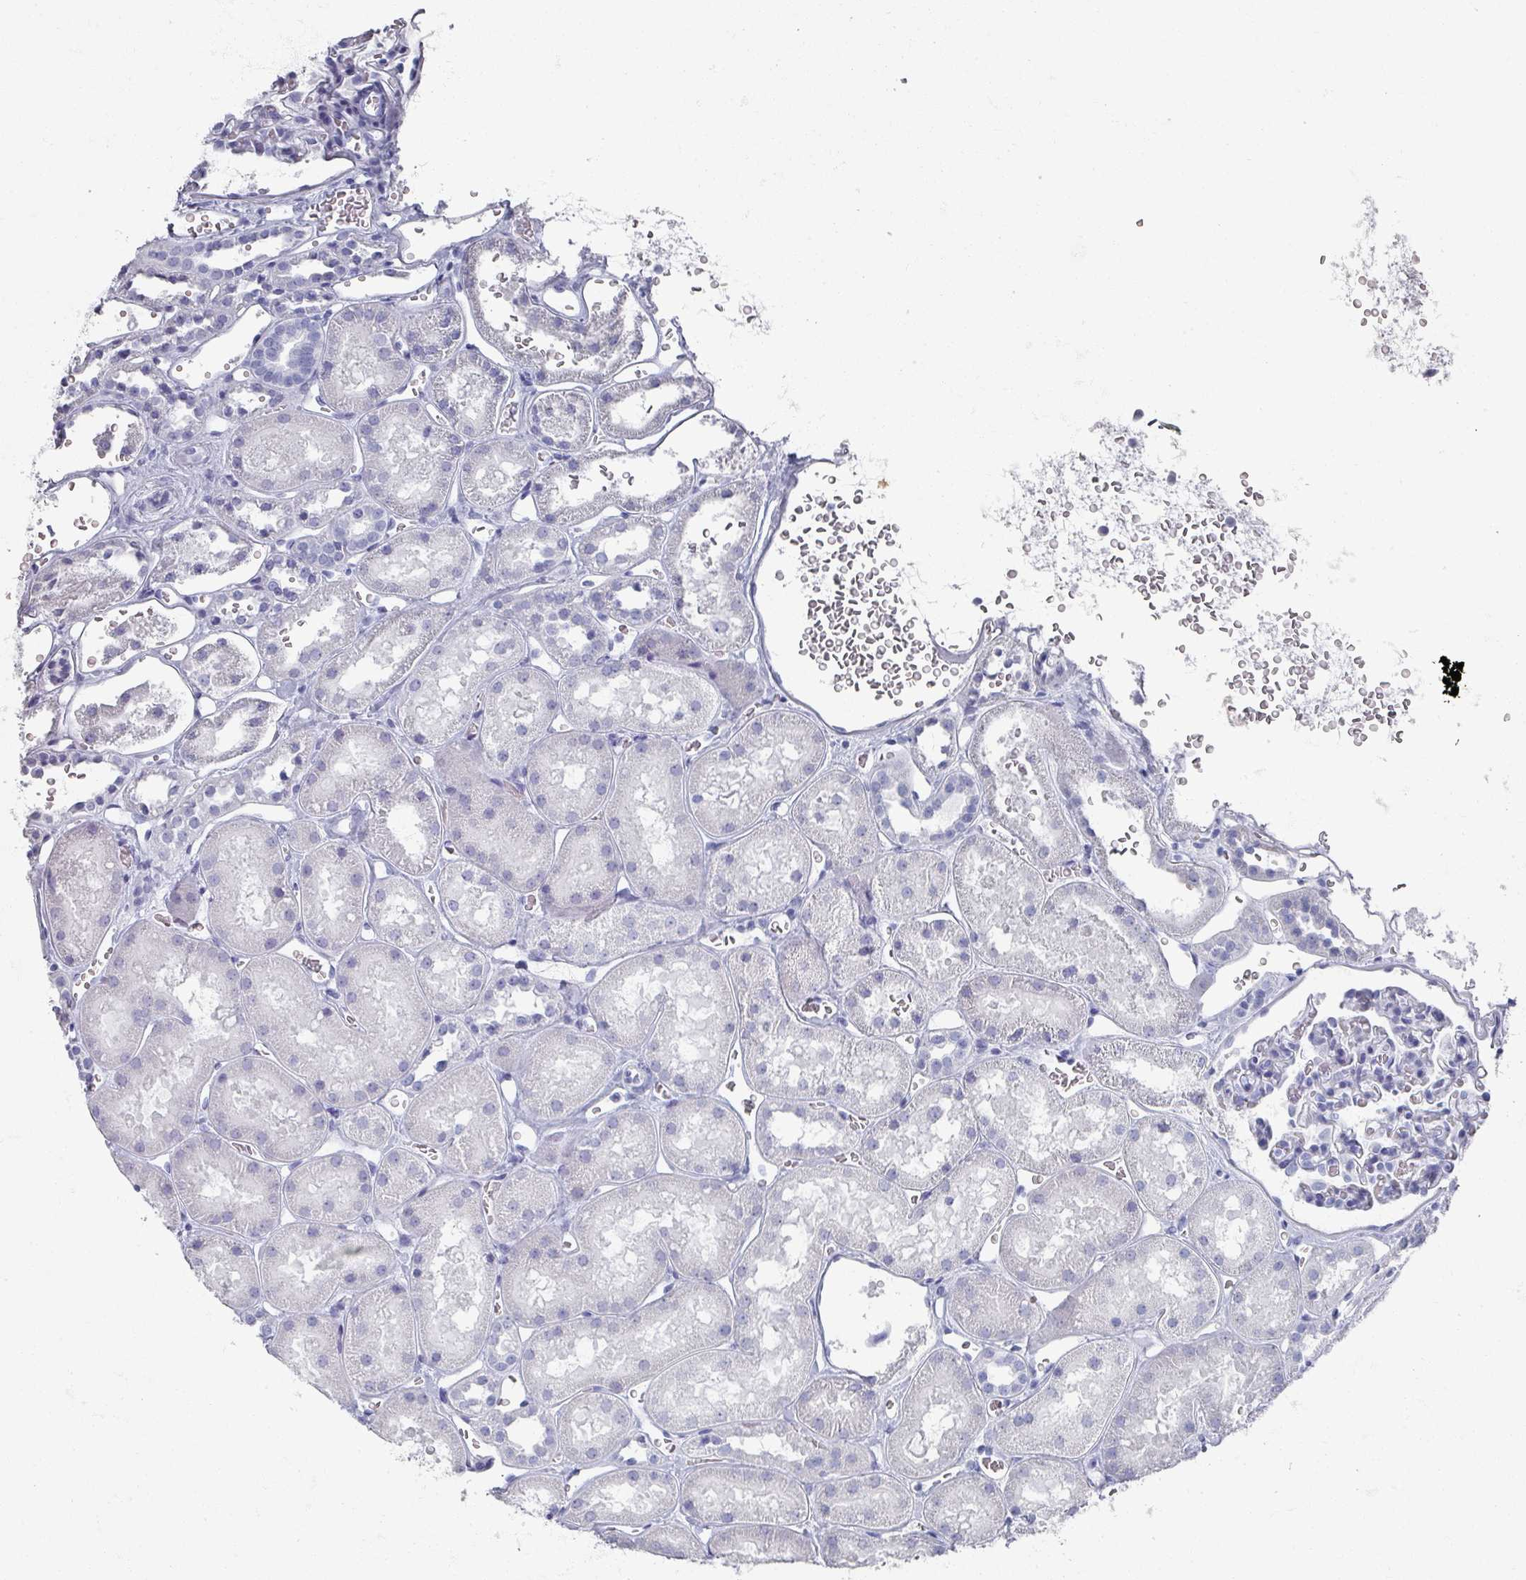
{"staining": {"intensity": "negative", "quantity": "none", "location": "none"}, "tissue": "kidney", "cell_type": "Cells in glomeruli", "image_type": "normal", "snomed": [{"axis": "morphology", "description": "Normal tissue, NOS"}, {"axis": "topography", "description": "Kidney"}], "caption": "DAB immunohistochemical staining of benign human kidney demonstrates no significant expression in cells in glomeruli. (DAB (3,3'-diaminobenzidine) immunohistochemistry, high magnification).", "gene": "OMG", "patient": {"sex": "female", "age": 41}}